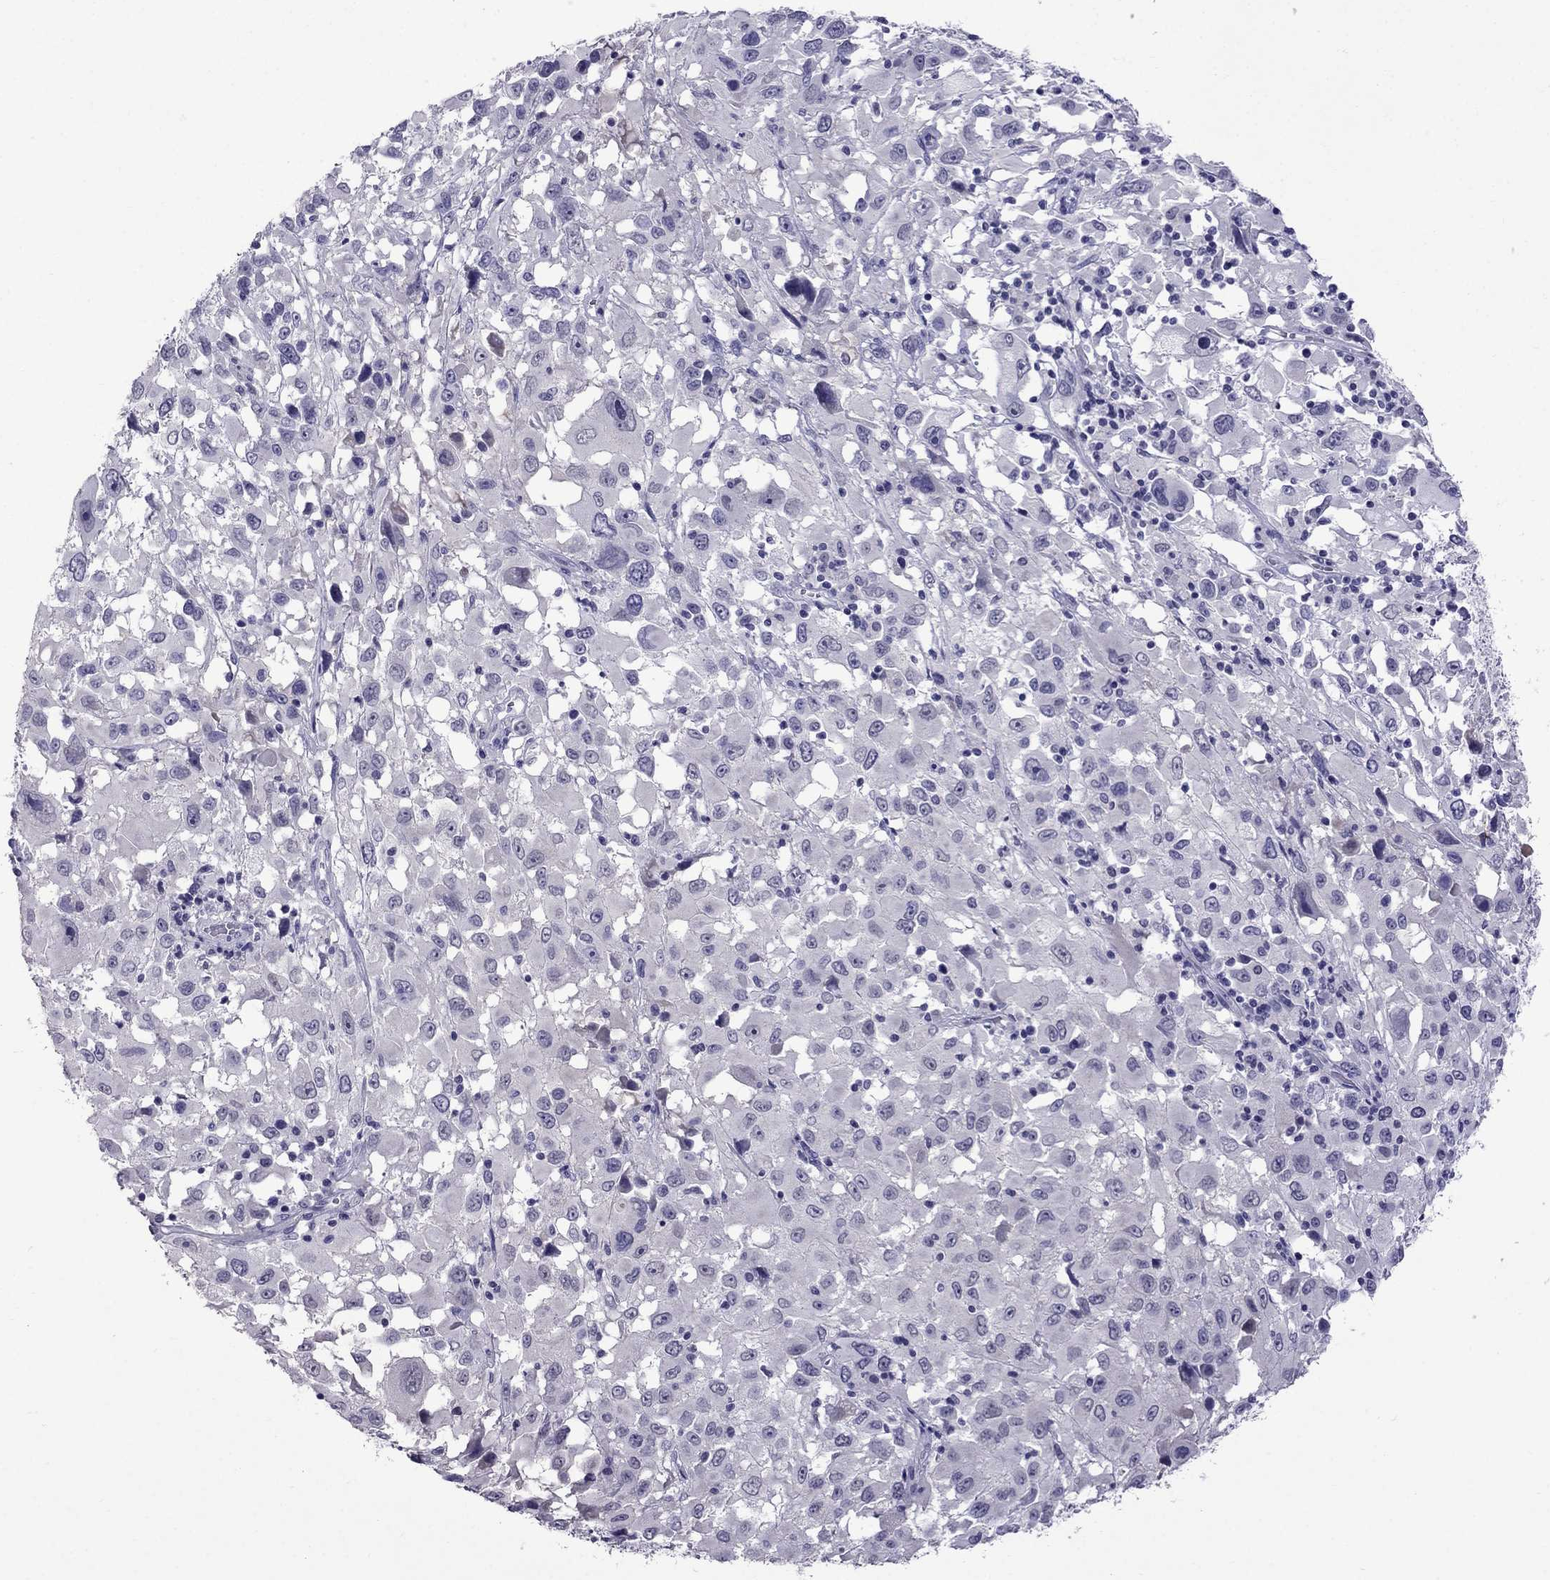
{"staining": {"intensity": "negative", "quantity": "none", "location": "none"}, "tissue": "melanoma", "cell_type": "Tumor cells", "image_type": "cancer", "snomed": [{"axis": "morphology", "description": "Malignant melanoma, Metastatic site"}, {"axis": "topography", "description": "Soft tissue"}], "caption": "This is an IHC histopathology image of melanoma. There is no staining in tumor cells.", "gene": "OLFM4", "patient": {"sex": "male", "age": 50}}